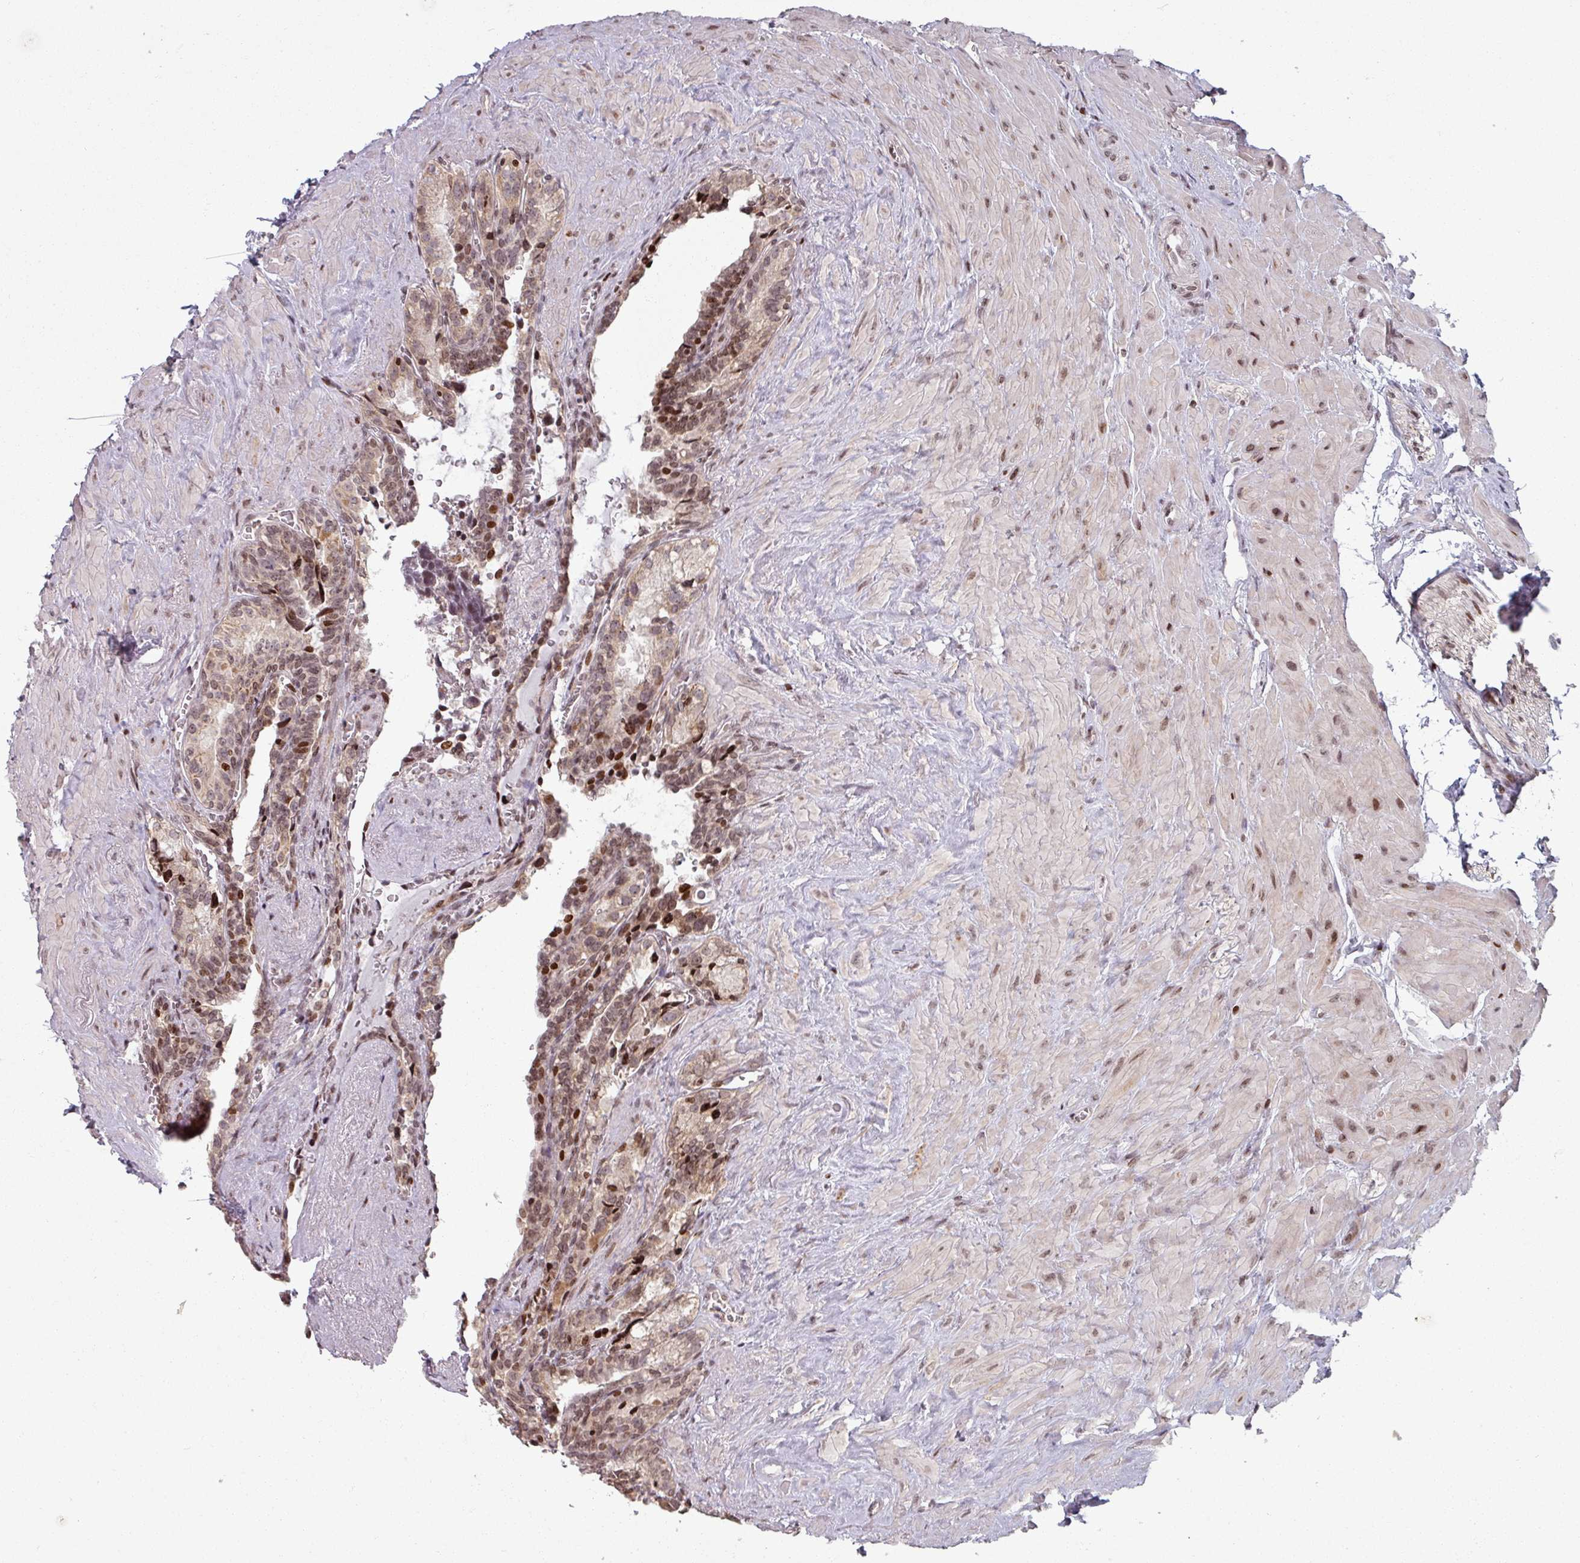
{"staining": {"intensity": "moderate", "quantity": "25%-75%", "location": "nuclear"}, "tissue": "seminal vesicle", "cell_type": "Glandular cells", "image_type": "normal", "snomed": [{"axis": "morphology", "description": "Normal tissue, NOS"}, {"axis": "topography", "description": "Seminal veicle"}], "caption": "Brown immunohistochemical staining in normal seminal vesicle reveals moderate nuclear expression in approximately 25%-75% of glandular cells.", "gene": "NCOR1", "patient": {"sex": "male", "age": 68}}